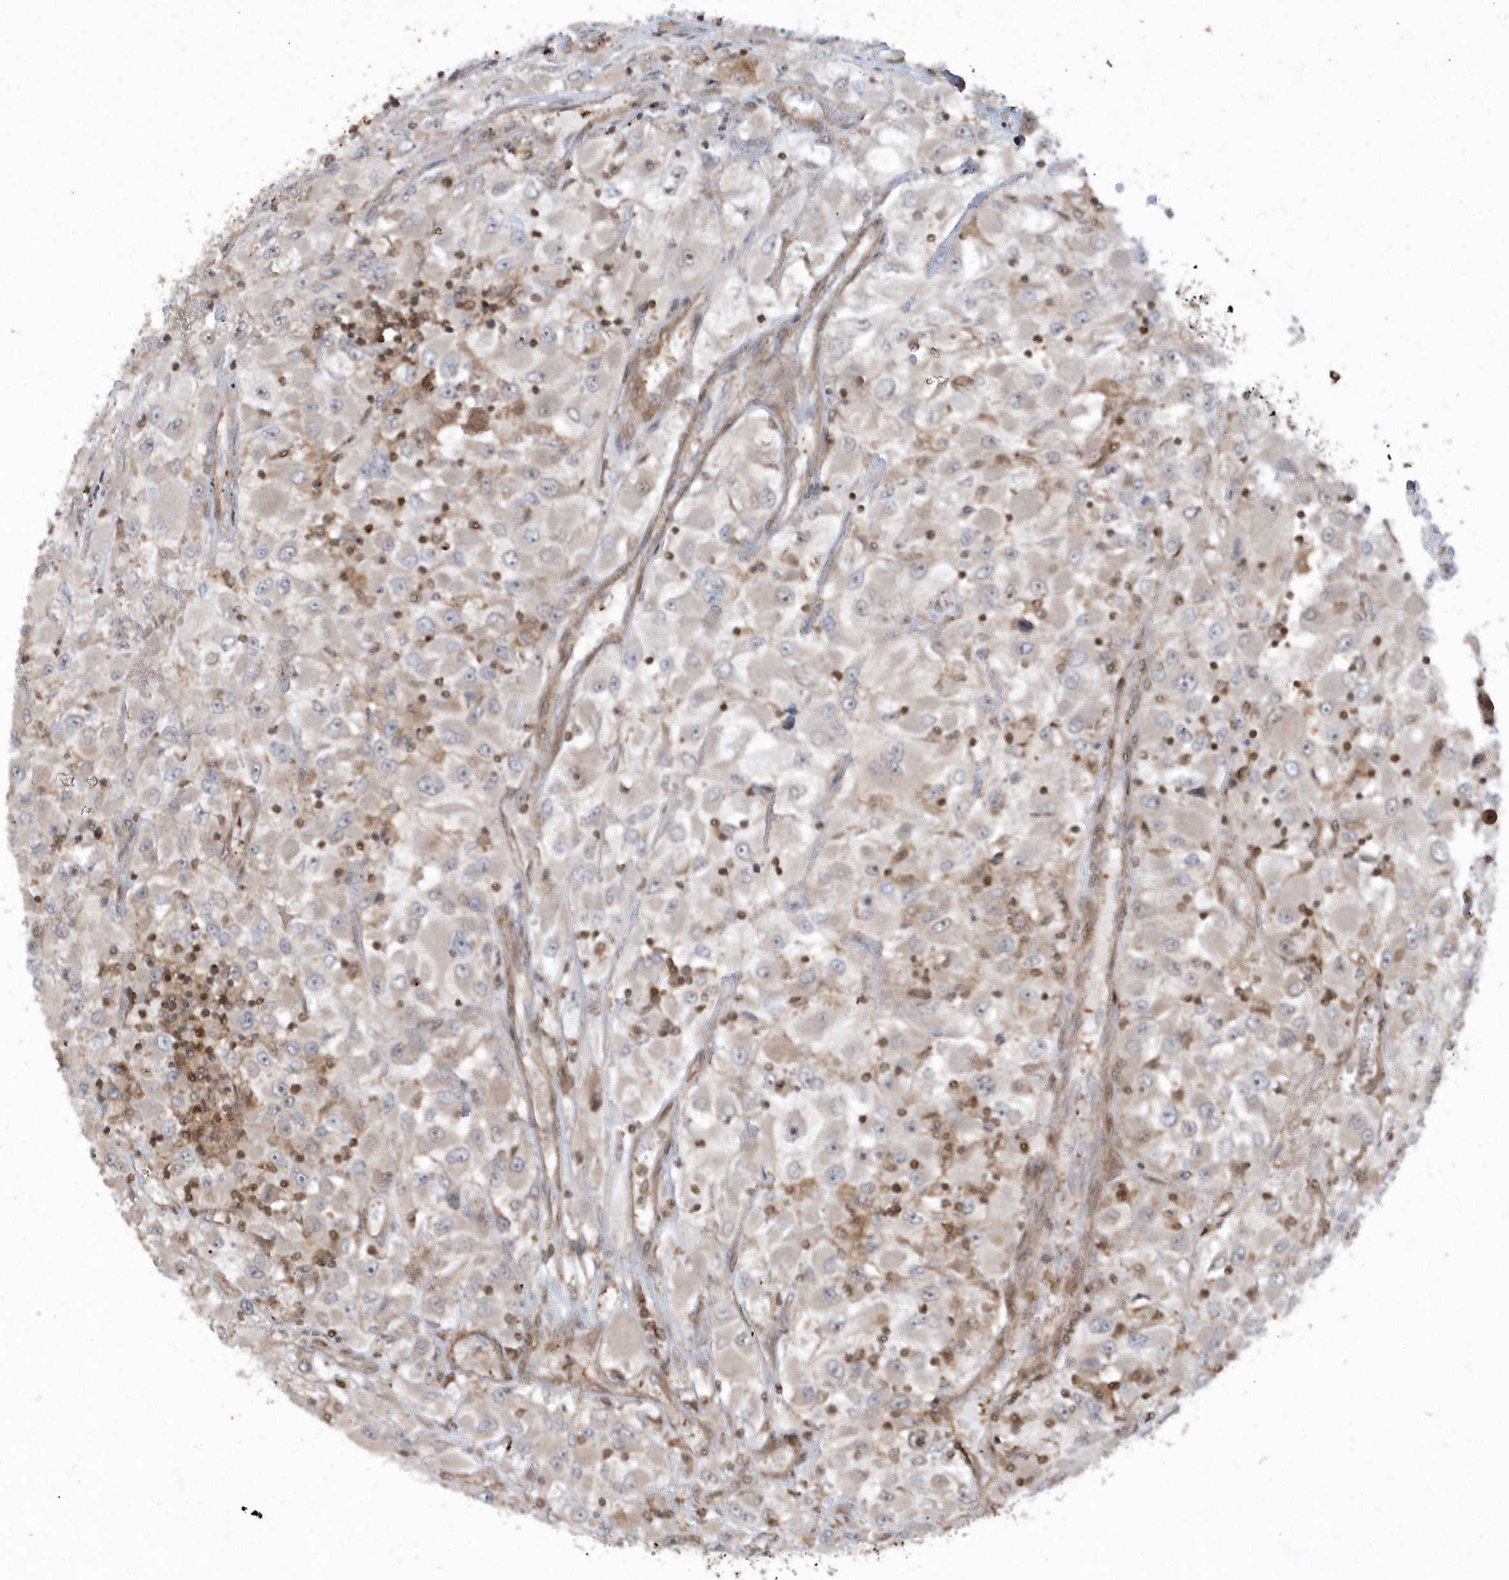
{"staining": {"intensity": "negative", "quantity": "none", "location": "none"}, "tissue": "renal cancer", "cell_type": "Tumor cells", "image_type": "cancer", "snomed": [{"axis": "morphology", "description": "Adenocarcinoma, NOS"}, {"axis": "topography", "description": "Kidney"}], "caption": "A high-resolution histopathology image shows immunohistochemistry (IHC) staining of renal cancer, which demonstrates no significant expression in tumor cells.", "gene": "ACYP1", "patient": {"sex": "female", "age": 52}}